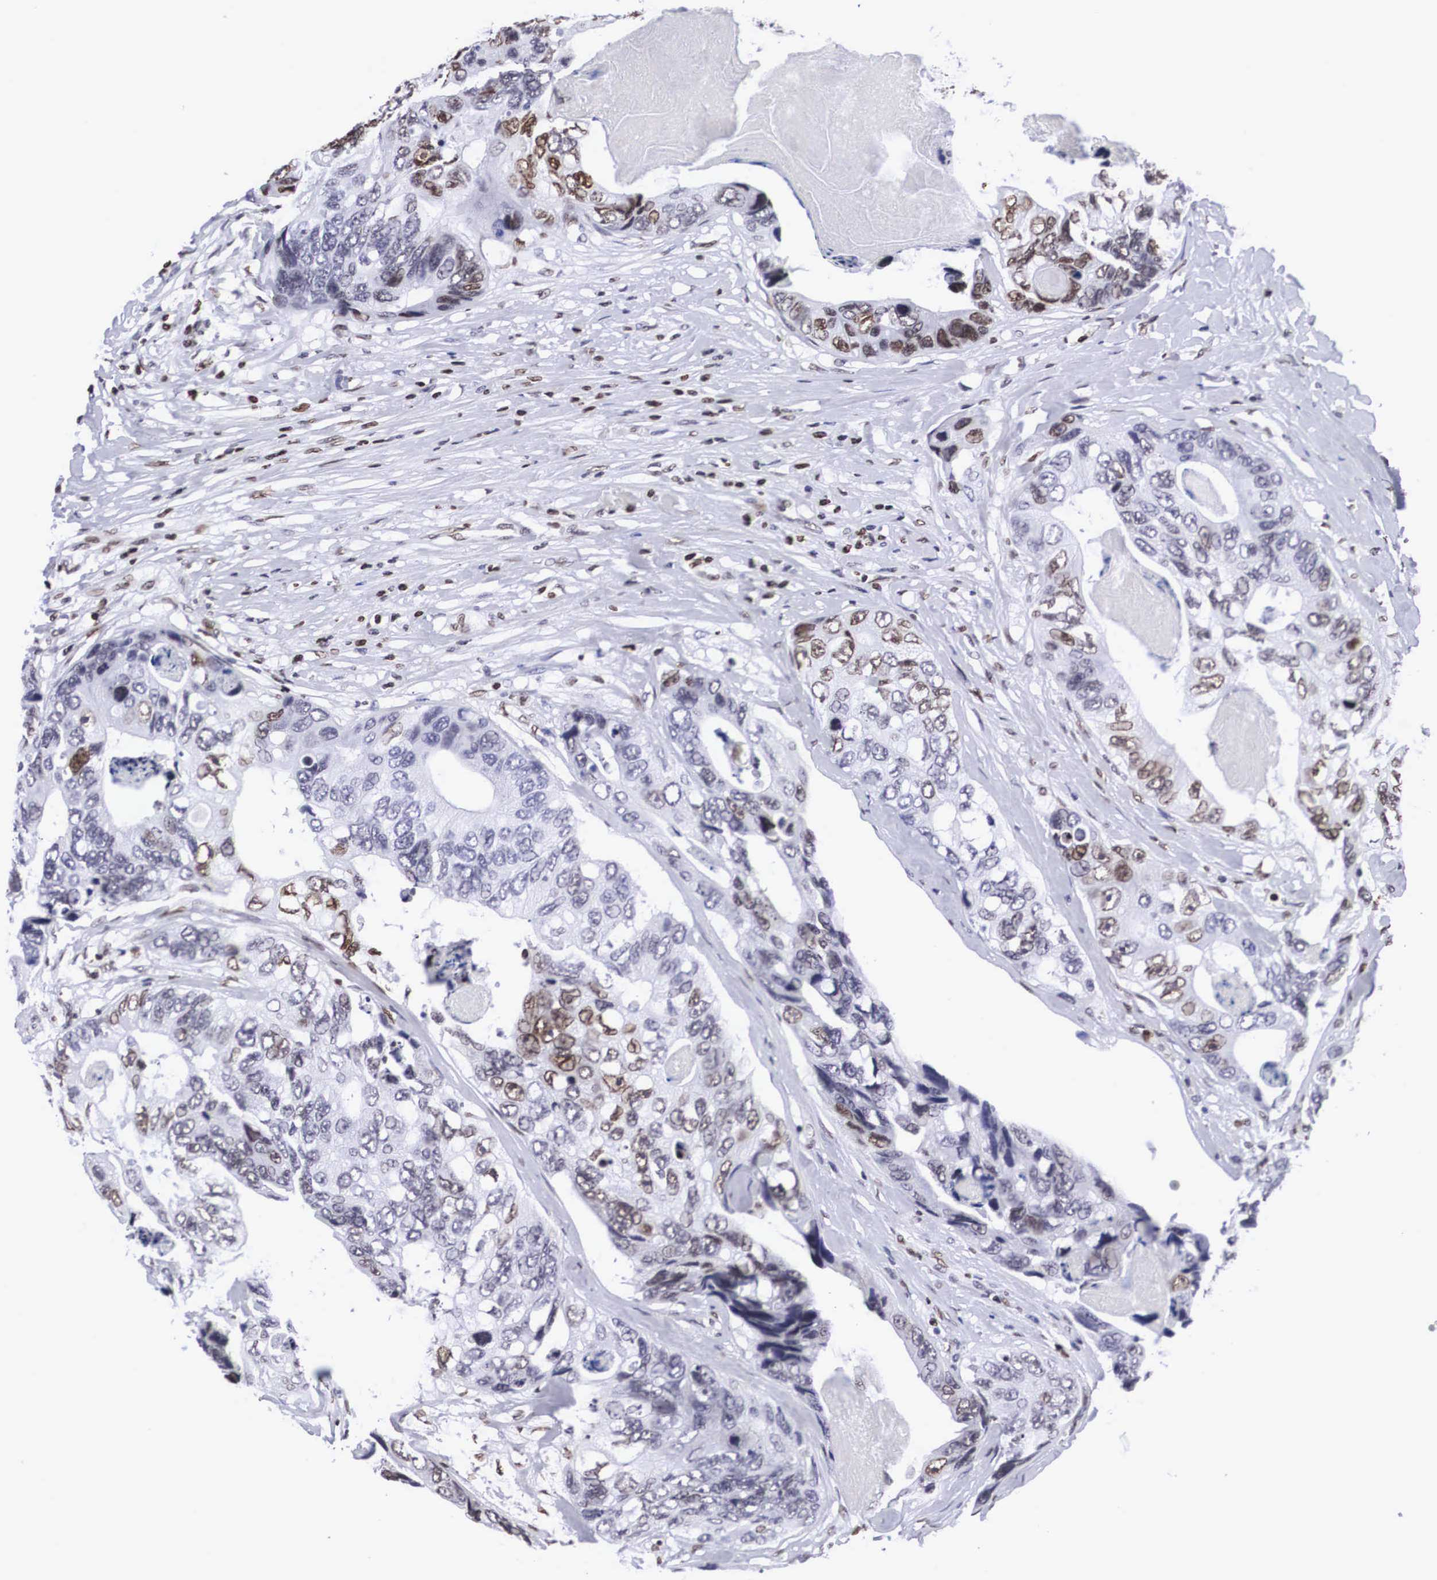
{"staining": {"intensity": "strong", "quantity": "25%-75%", "location": "nuclear"}, "tissue": "colorectal cancer", "cell_type": "Tumor cells", "image_type": "cancer", "snomed": [{"axis": "morphology", "description": "Adenocarcinoma, NOS"}, {"axis": "topography", "description": "Colon"}], "caption": "A brown stain labels strong nuclear expression of a protein in colorectal adenocarcinoma tumor cells. Using DAB (brown) and hematoxylin (blue) stains, captured at high magnification using brightfield microscopy.", "gene": "MECP2", "patient": {"sex": "female", "age": 86}}